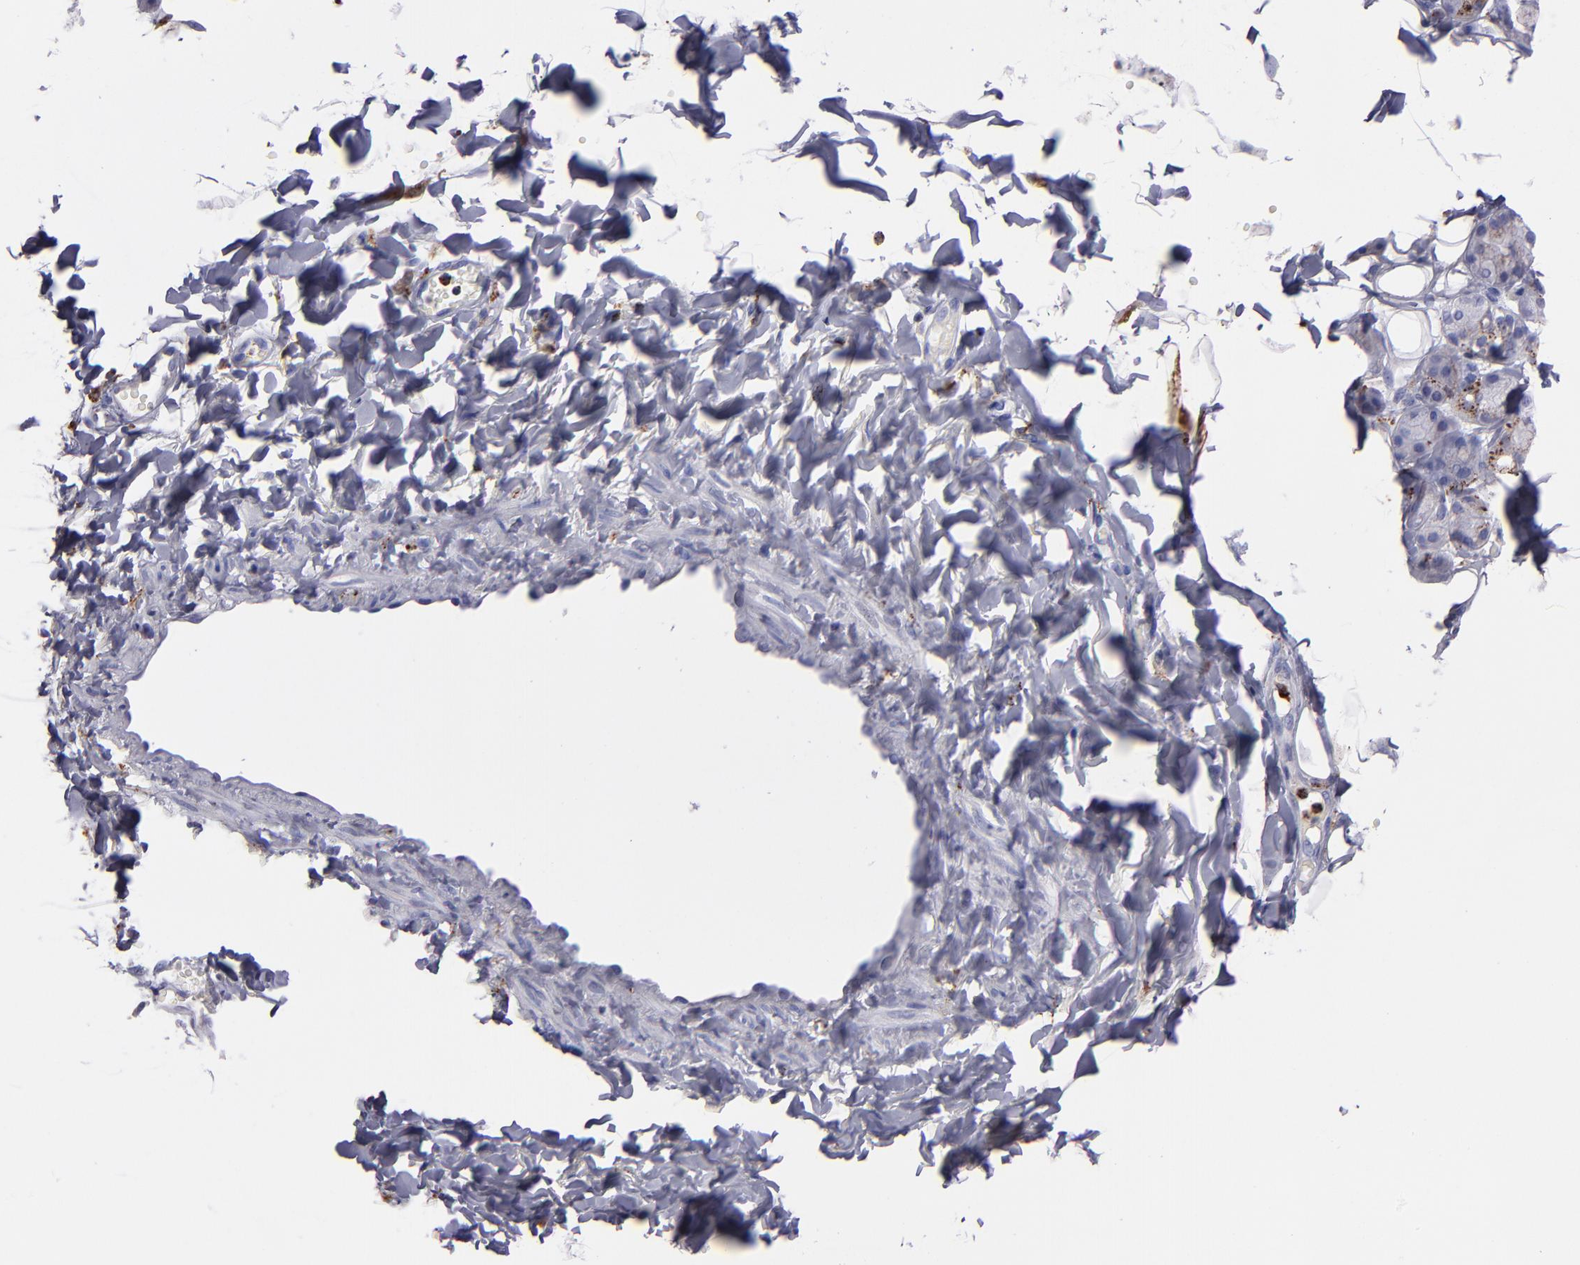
{"staining": {"intensity": "moderate", "quantity": "25%-75%", "location": "cytoplasmic/membranous"}, "tissue": "salivary gland", "cell_type": "Glandular cells", "image_type": "normal", "snomed": [{"axis": "morphology", "description": "Normal tissue, NOS"}, {"axis": "topography", "description": "Skeletal muscle"}, {"axis": "topography", "description": "Oral tissue"}, {"axis": "topography", "description": "Salivary gland"}, {"axis": "topography", "description": "Peripheral nerve tissue"}], "caption": "Immunohistochemical staining of unremarkable salivary gland displays medium levels of moderate cytoplasmic/membranous positivity in about 25%-75% of glandular cells.", "gene": "CTSS", "patient": {"sex": "male", "age": 54}}